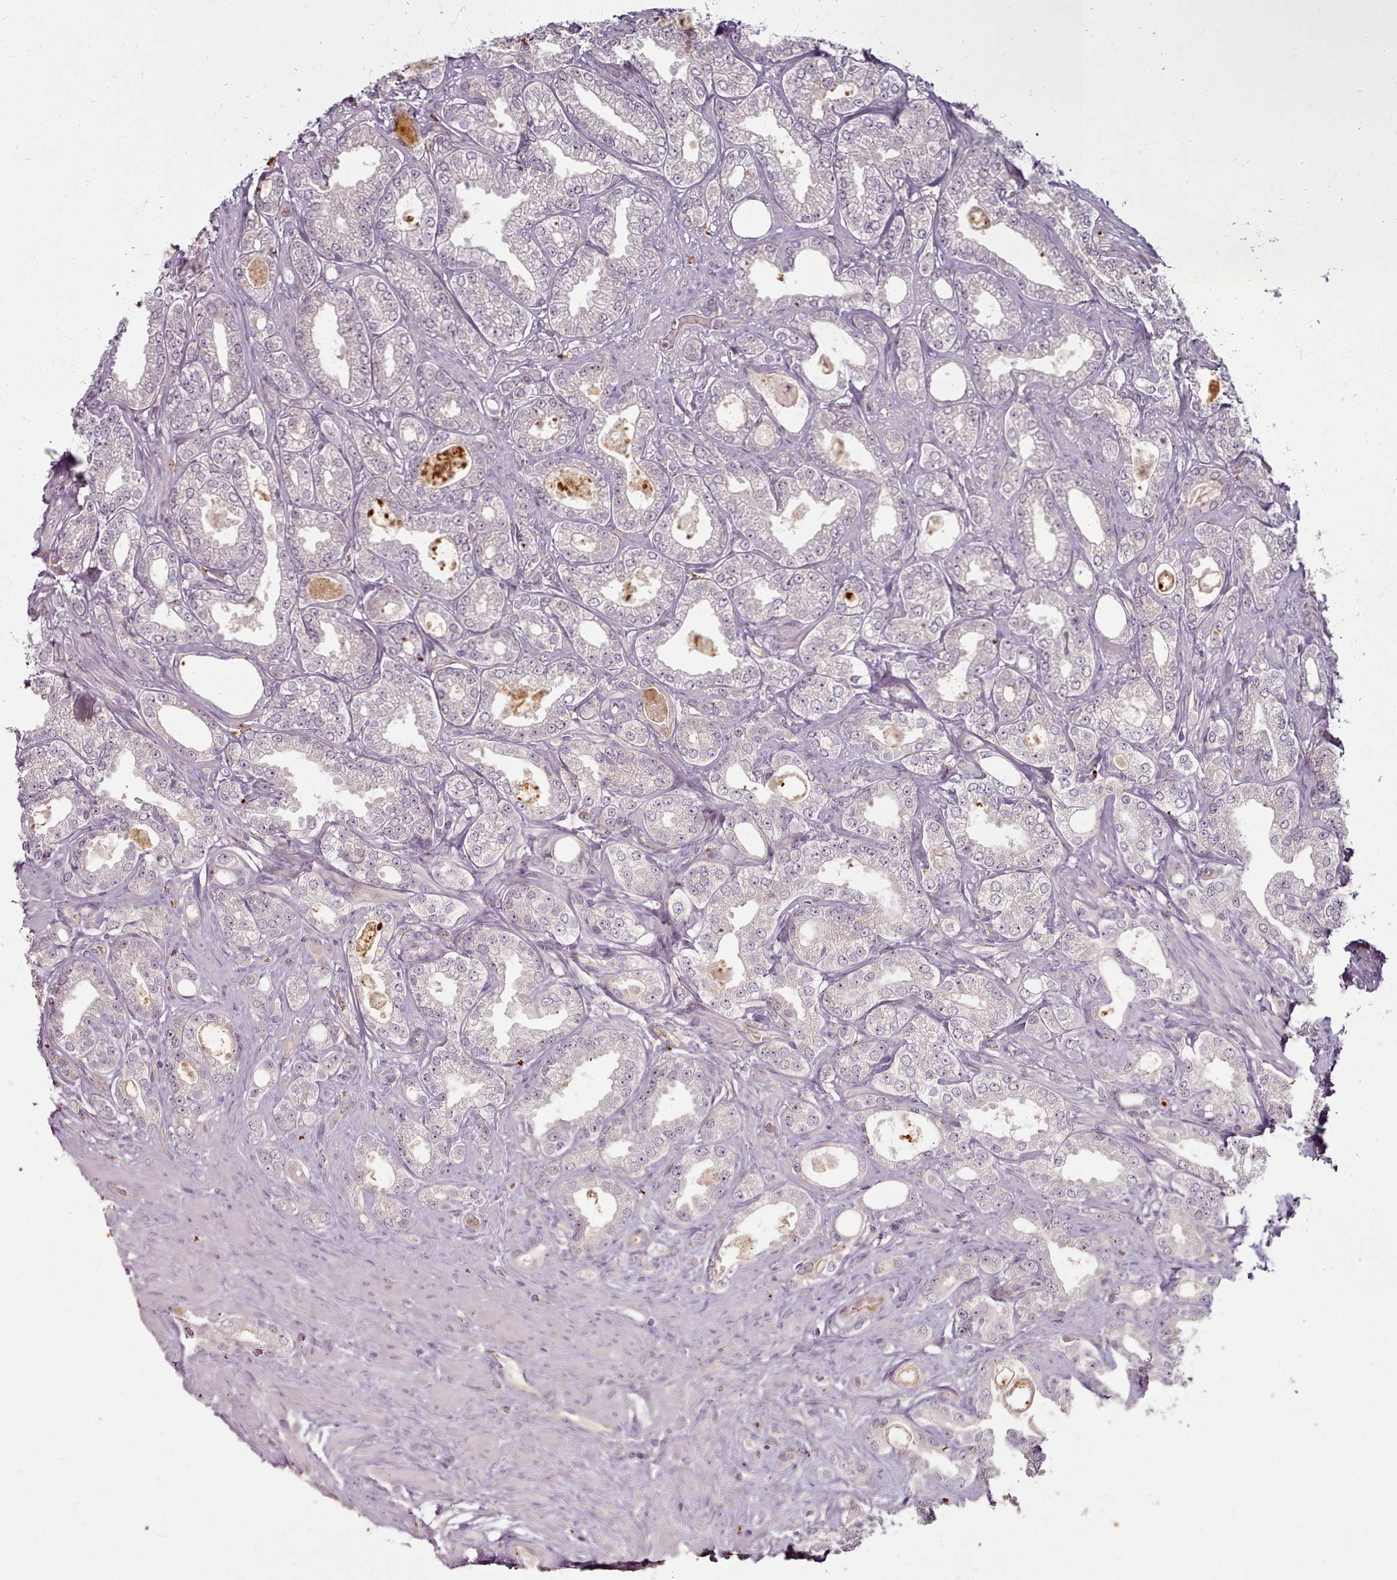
{"staining": {"intensity": "negative", "quantity": "none", "location": "none"}, "tissue": "prostate cancer", "cell_type": "Tumor cells", "image_type": "cancer", "snomed": [{"axis": "morphology", "description": "Adenocarcinoma, Low grade"}, {"axis": "topography", "description": "Prostate"}], "caption": "There is no significant staining in tumor cells of prostate cancer.", "gene": "C1QTNF5", "patient": {"sex": "male", "age": 63}}